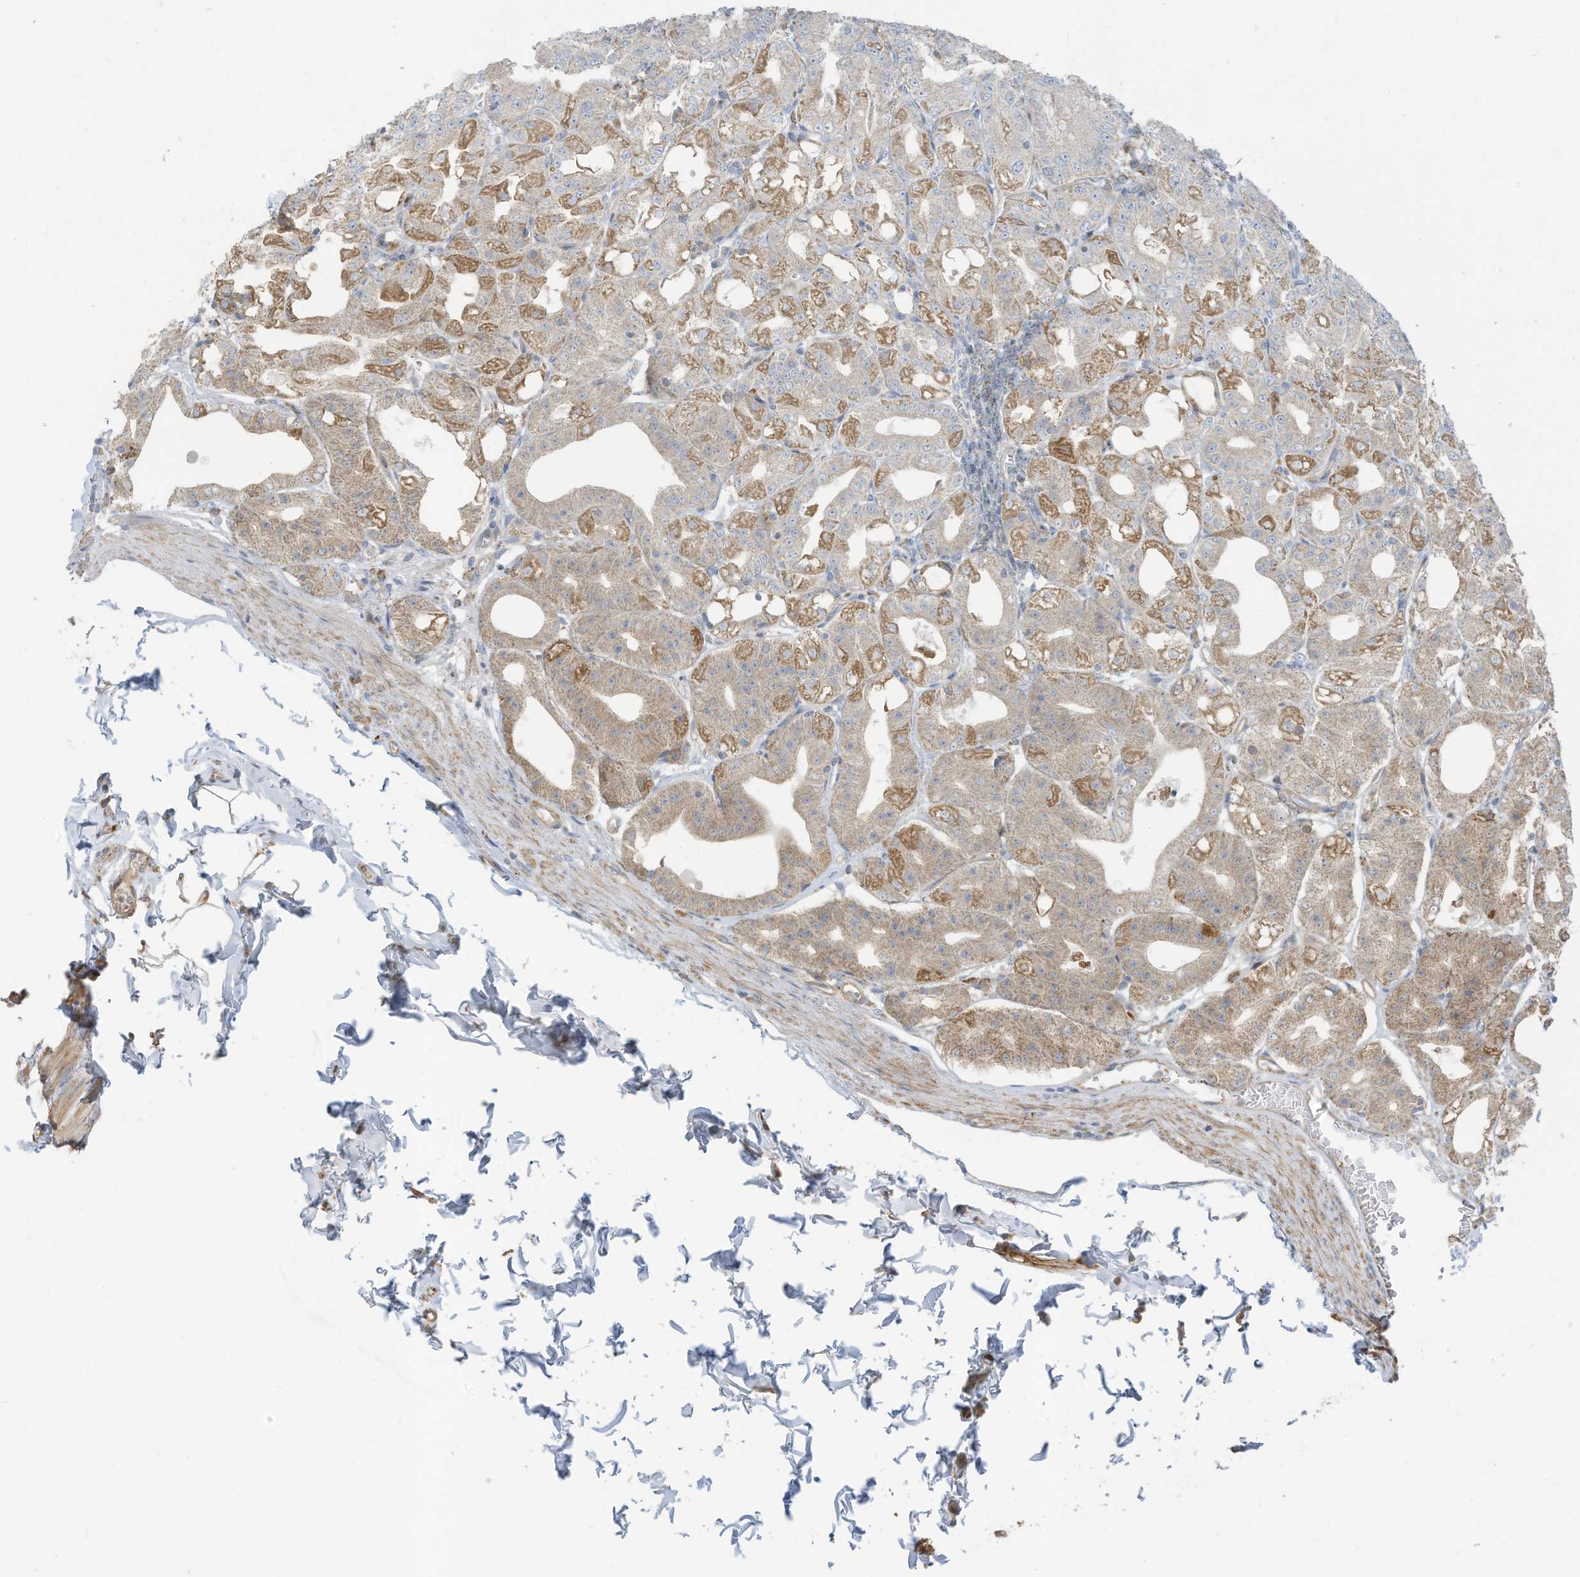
{"staining": {"intensity": "moderate", "quantity": "25%-75%", "location": "cytoplasmic/membranous"}, "tissue": "stomach", "cell_type": "Glandular cells", "image_type": "normal", "snomed": [{"axis": "morphology", "description": "Normal tissue, NOS"}, {"axis": "topography", "description": "Stomach, lower"}], "caption": "Protein staining of unremarkable stomach reveals moderate cytoplasmic/membranous expression in approximately 25%-75% of glandular cells. Immunohistochemistry (ihc) stains the protein of interest in brown and the nuclei are stained blue.", "gene": "GTPBP2", "patient": {"sex": "male", "age": 71}}